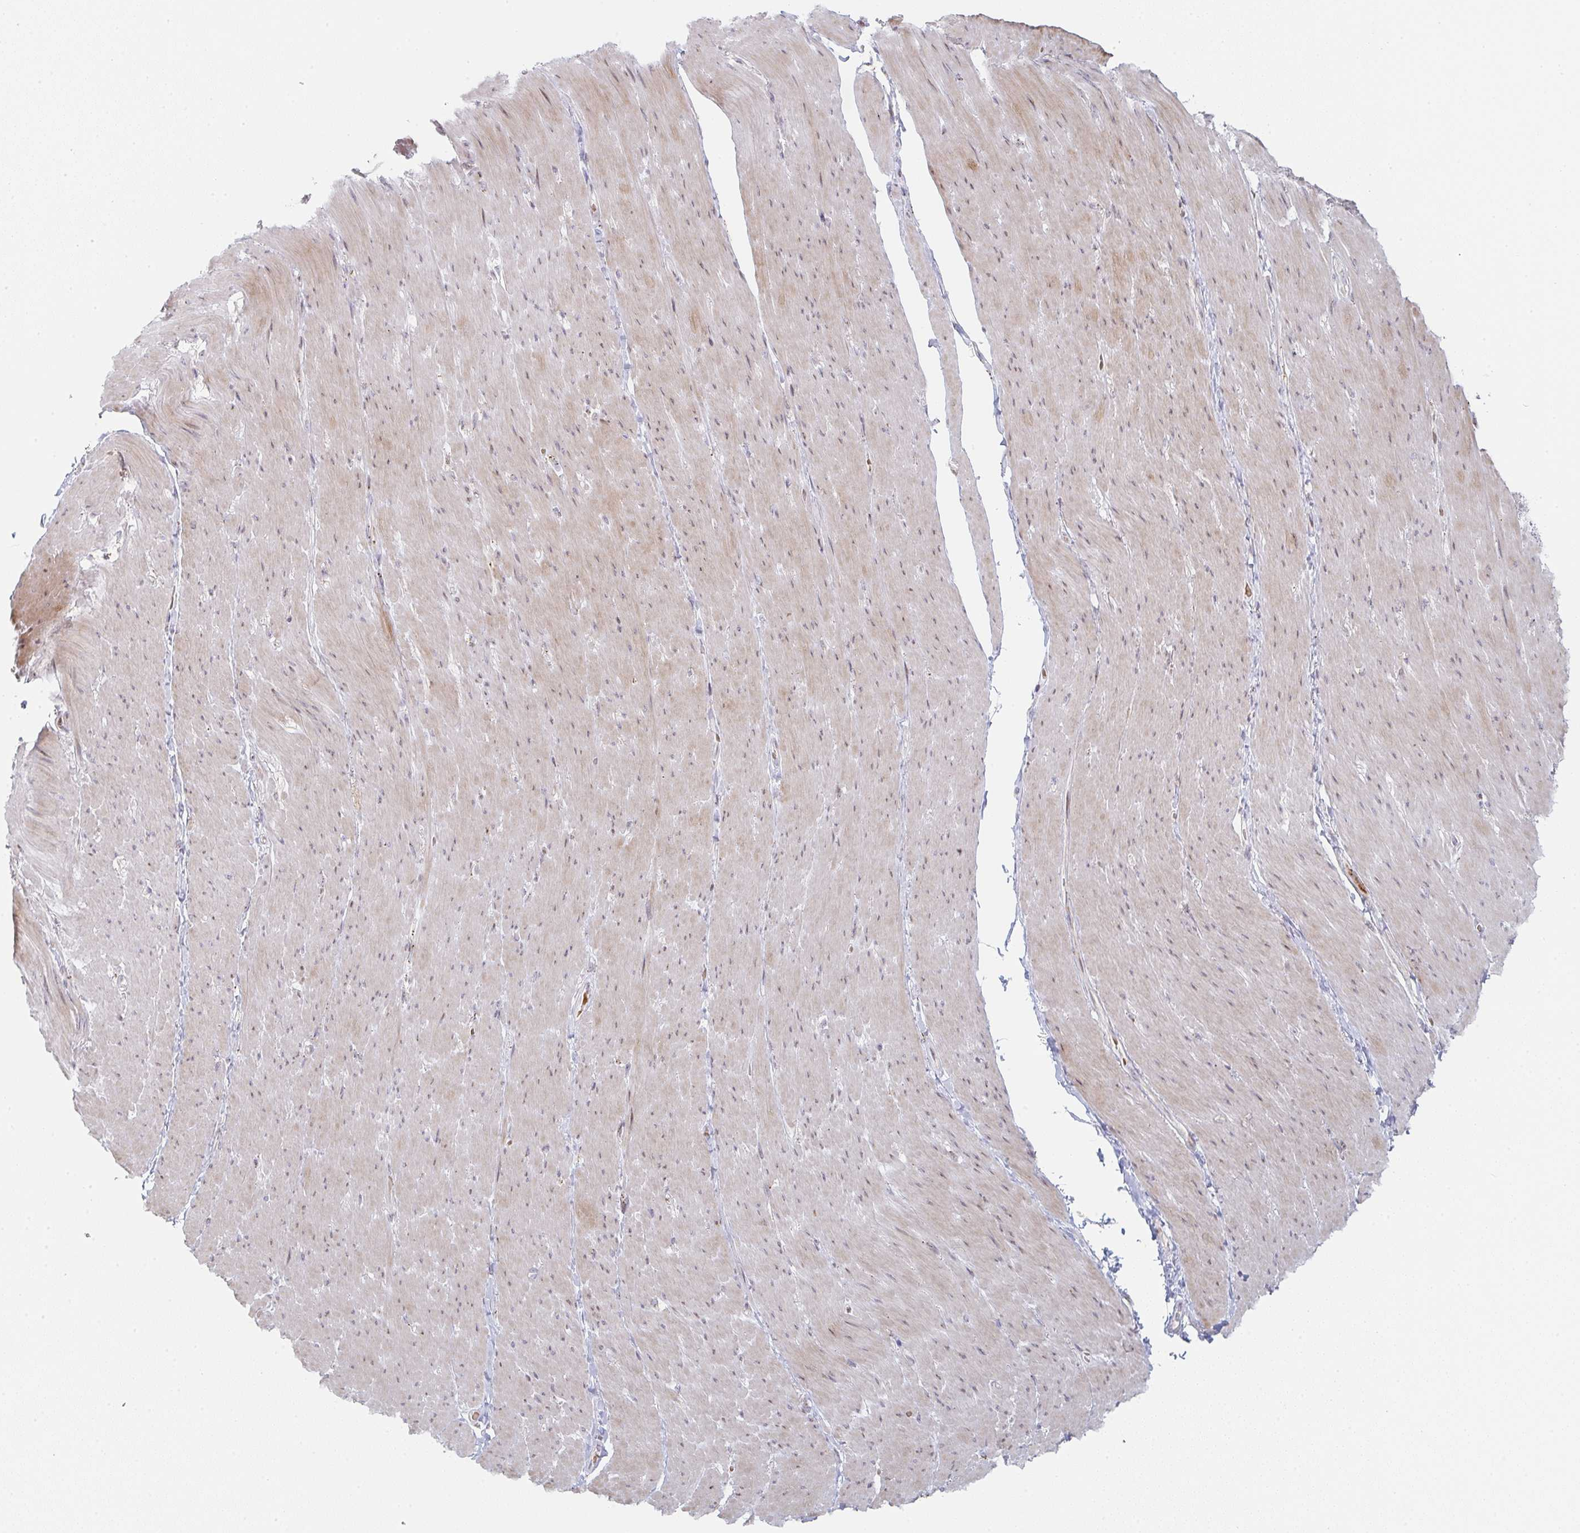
{"staining": {"intensity": "weak", "quantity": "25%-75%", "location": "cytoplasmic/membranous"}, "tissue": "smooth muscle", "cell_type": "Smooth muscle cells", "image_type": "normal", "snomed": [{"axis": "morphology", "description": "Normal tissue, NOS"}, {"axis": "topography", "description": "Smooth muscle"}, {"axis": "topography", "description": "Rectum"}], "caption": "Smooth muscle cells display low levels of weak cytoplasmic/membranous expression in about 25%-75% of cells in benign smooth muscle. (Stains: DAB (3,3'-diaminobenzidine) in brown, nuclei in blue, Microscopy: brightfield microscopy at high magnification).", "gene": "ZNF526", "patient": {"sex": "male", "age": 53}}